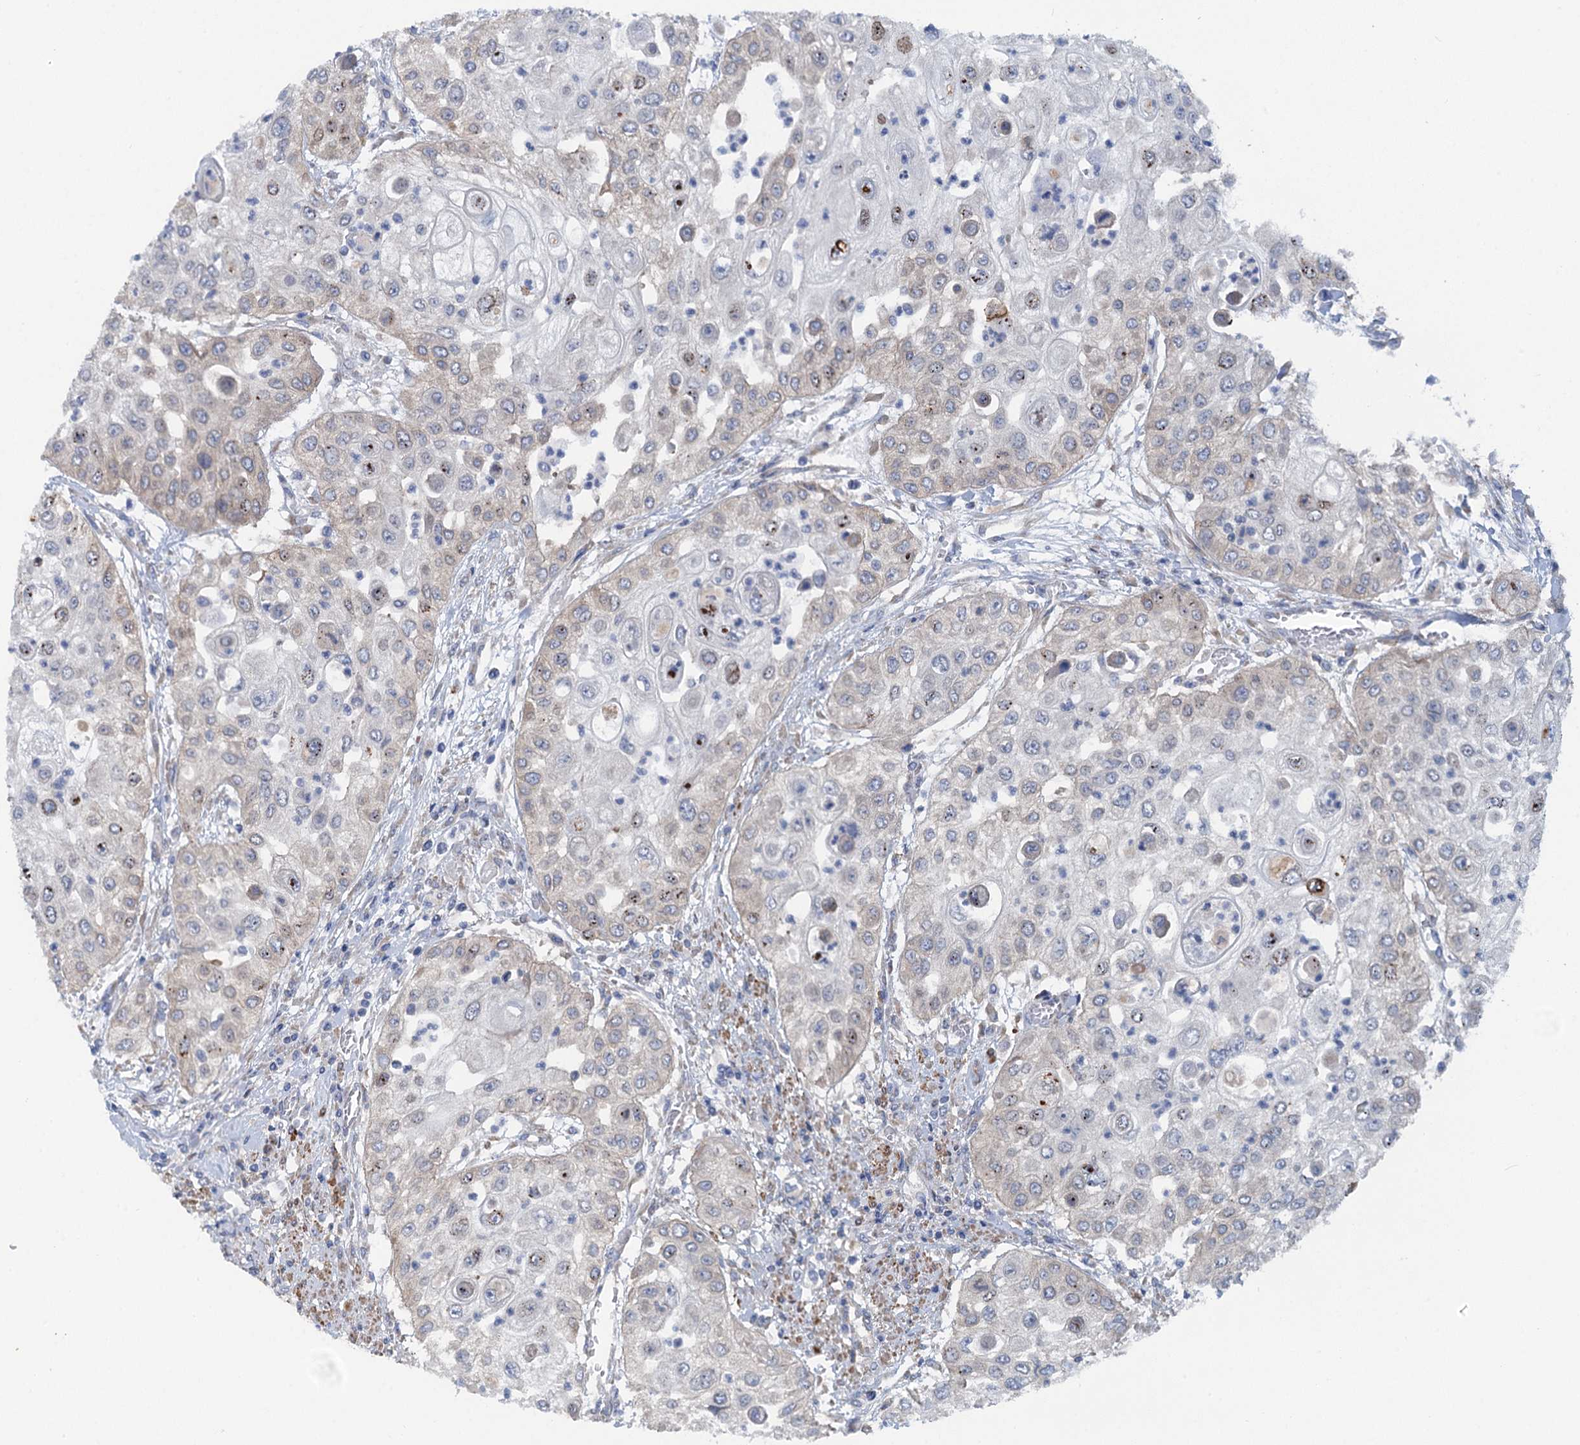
{"staining": {"intensity": "negative", "quantity": "none", "location": "none"}, "tissue": "urothelial cancer", "cell_type": "Tumor cells", "image_type": "cancer", "snomed": [{"axis": "morphology", "description": "Urothelial carcinoma, High grade"}, {"axis": "topography", "description": "Urinary bladder"}], "caption": "High power microscopy micrograph of an immunohistochemistry image of urothelial cancer, revealing no significant expression in tumor cells.", "gene": "POGLUT3", "patient": {"sex": "female", "age": 79}}